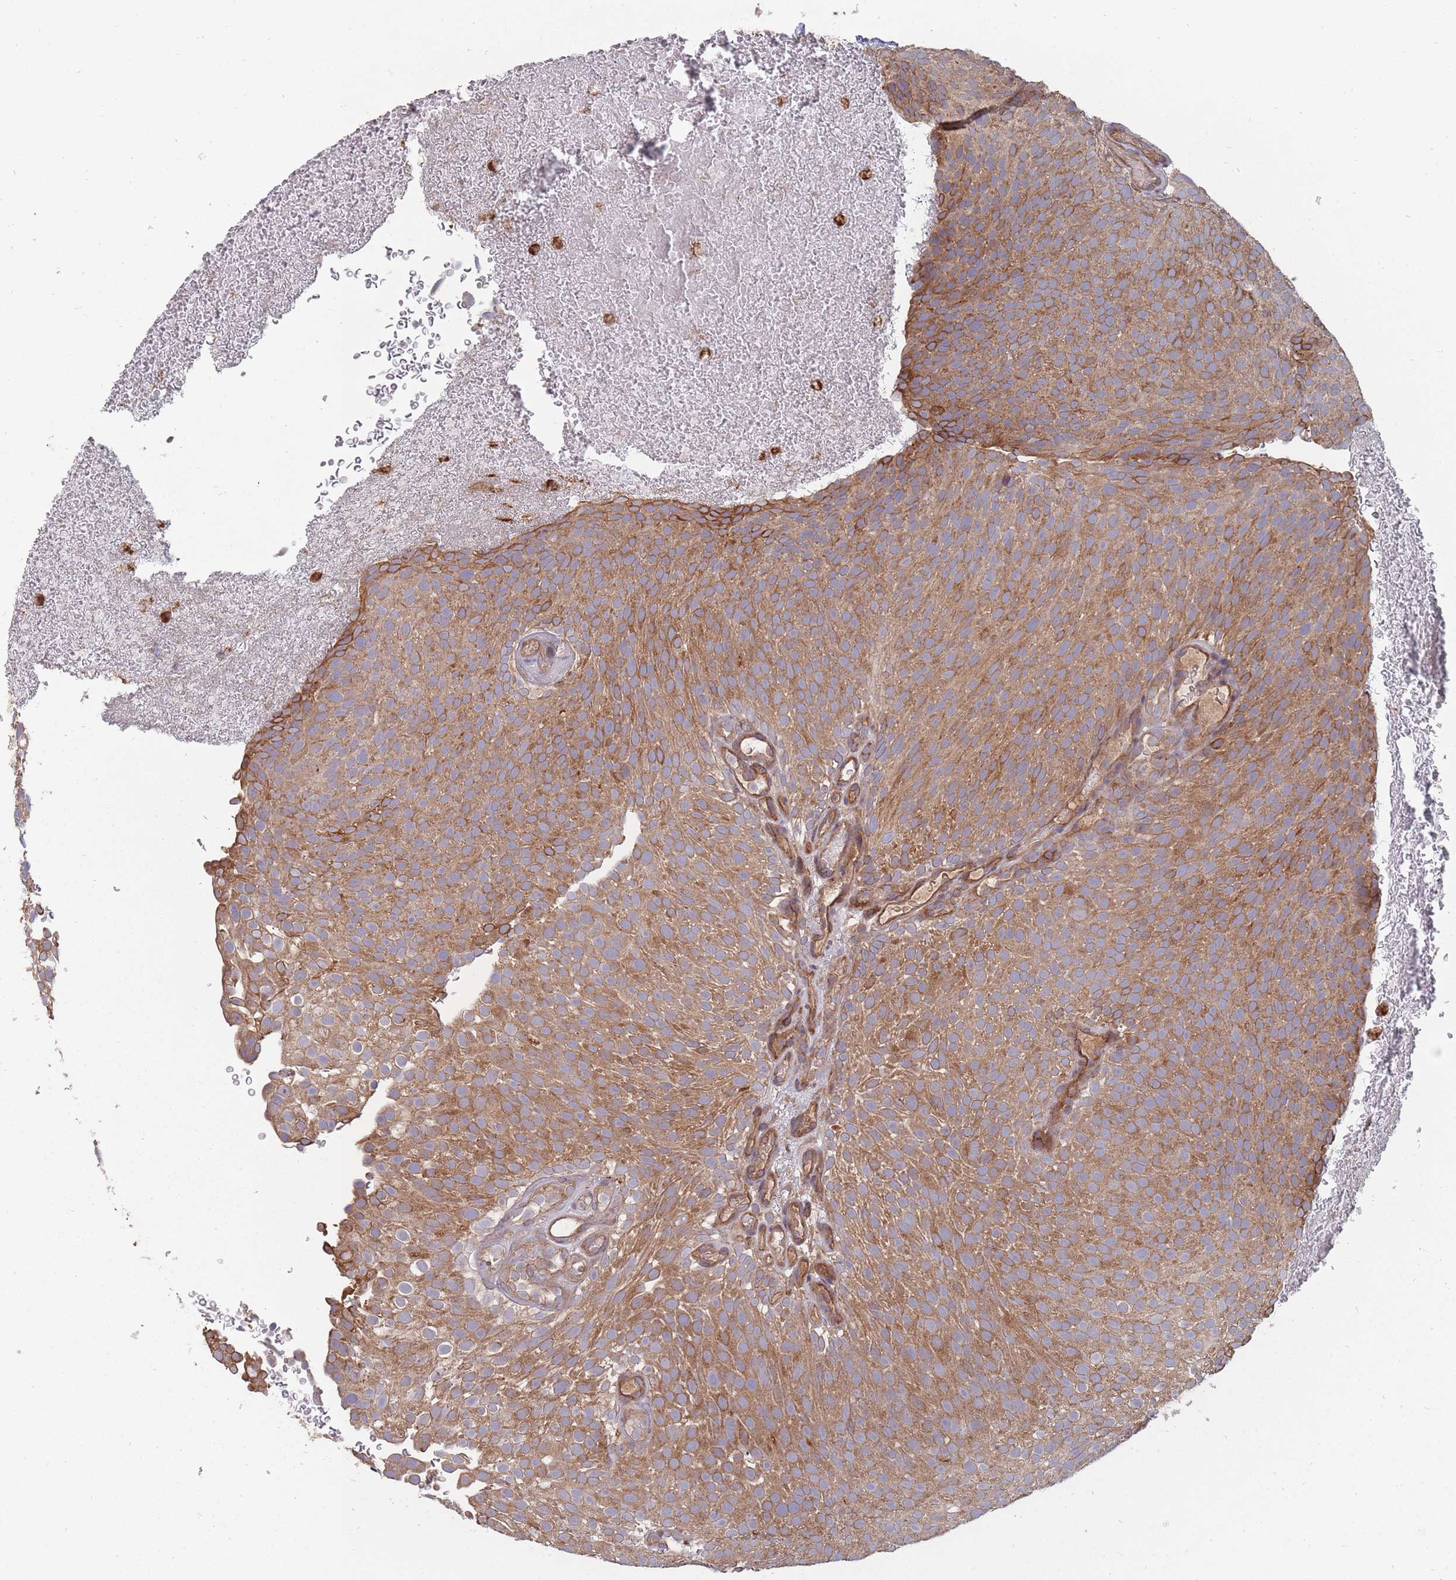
{"staining": {"intensity": "moderate", "quantity": ">75%", "location": "cytoplasmic/membranous"}, "tissue": "urothelial cancer", "cell_type": "Tumor cells", "image_type": "cancer", "snomed": [{"axis": "morphology", "description": "Urothelial carcinoma, Low grade"}, {"axis": "topography", "description": "Urinary bladder"}], "caption": "High-power microscopy captured an immunohistochemistry (IHC) micrograph of low-grade urothelial carcinoma, revealing moderate cytoplasmic/membranous staining in about >75% of tumor cells.", "gene": "THSD7B", "patient": {"sex": "male", "age": 78}}